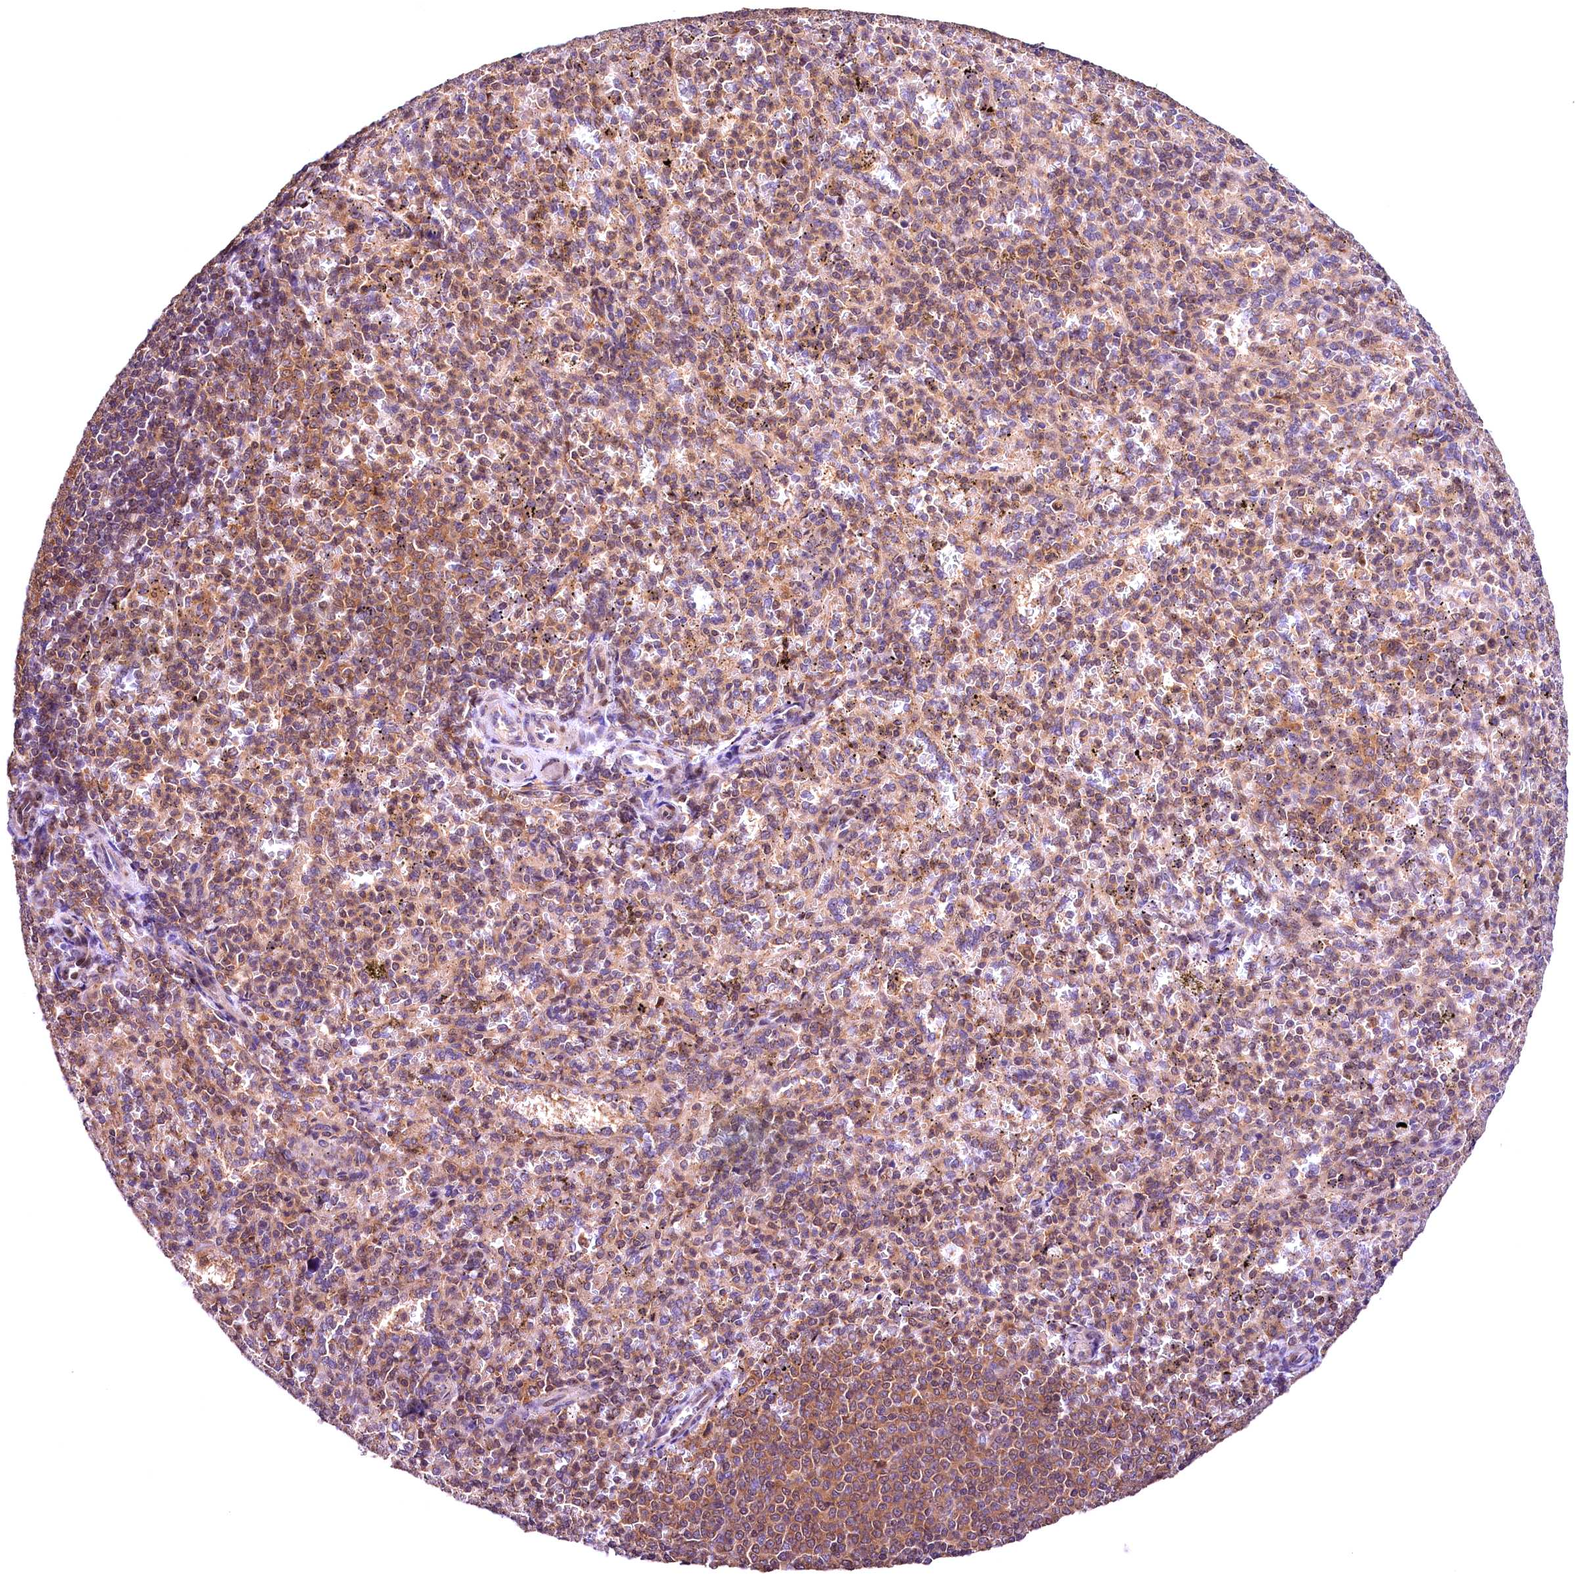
{"staining": {"intensity": "moderate", "quantity": "25%-75%", "location": "cytoplasmic/membranous,nuclear"}, "tissue": "spleen", "cell_type": "Cells in red pulp", "image_type": "normal", "snomed": [{"axis": "morphology", "description": "Normal tissue, NOS"}, {"axis": "topography", "description": "Spleen"}], "caption": "There is medium levels of moderate cytoplasmic/membranous,nuclear staining in cells in red pulp of unremarkable spleen, as demonstrated by immunohistochemical staining (brown color).", "gene": "CHORDC1", "patient": {"sex": "female", "age": 21}}